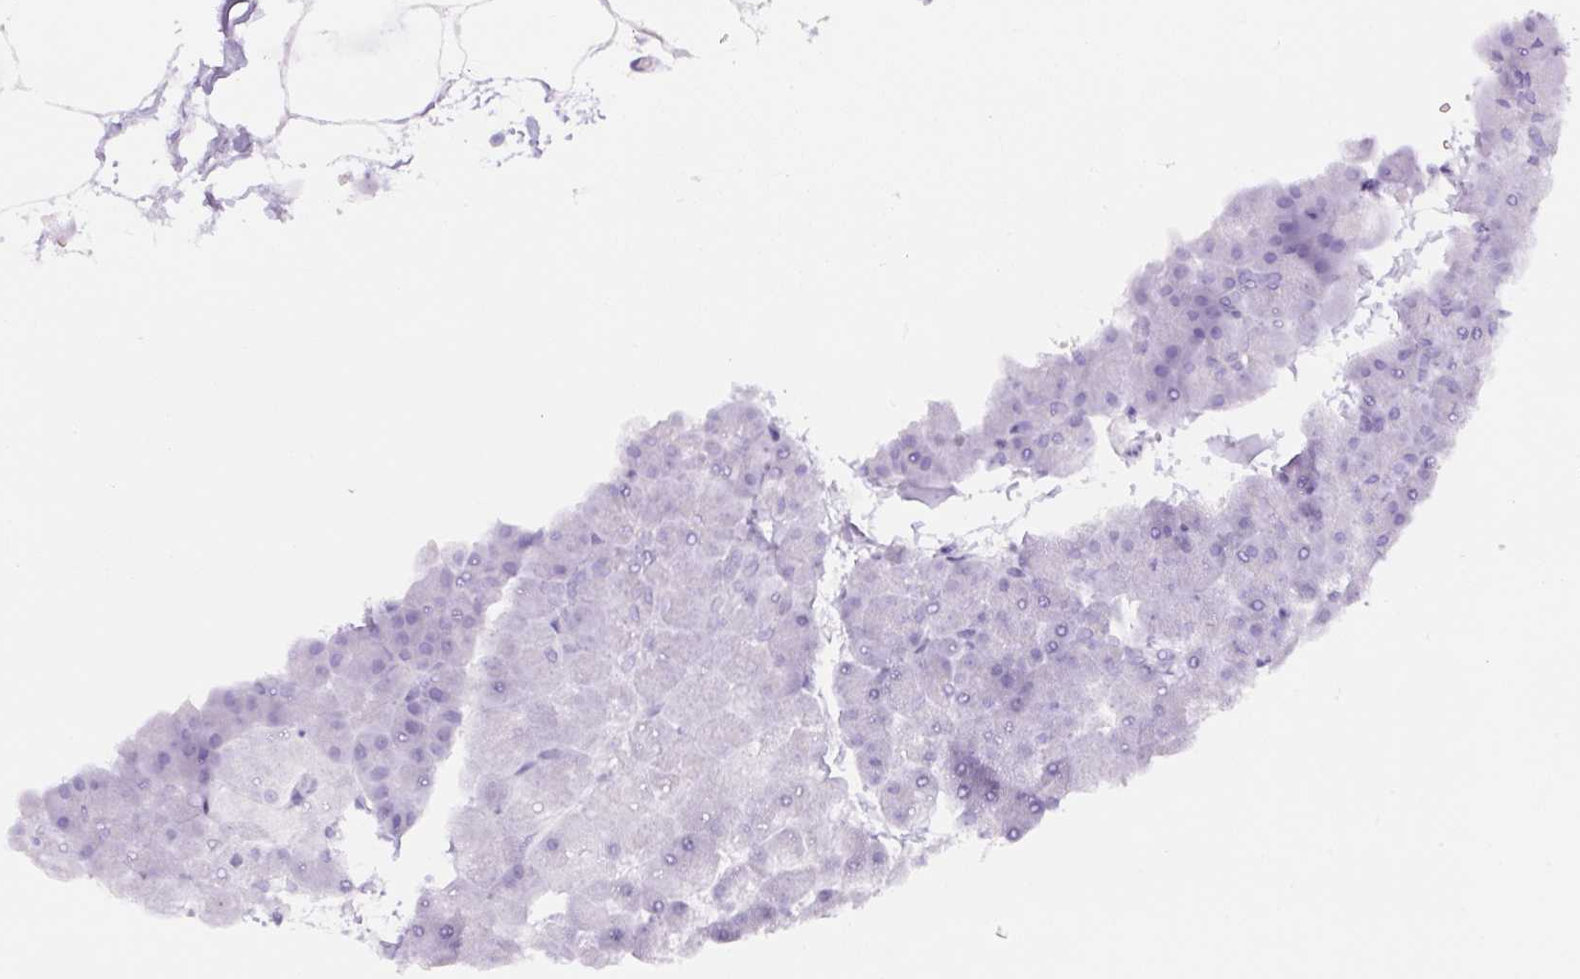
{"staining": {"intensity": "negative", "quantity": "none", "location": "none"}, "tissue": "pancreas", "cell_type": "Exocrine glandular cells", "image_type": "normal", "snomed": [{"axis": "morphology", "description": "Normal tissue, NOS"}, {"axis": "topography", "description": "Pancreas"}], "caption": "DAB (3,3'-diaminobenzidine) immunohistochemical staining of normal pancreas exhibits no significant positivity in exocrine glandular cells.", "gene": "TMEM151B", "patient": {"sex": "male", "age": 35}}